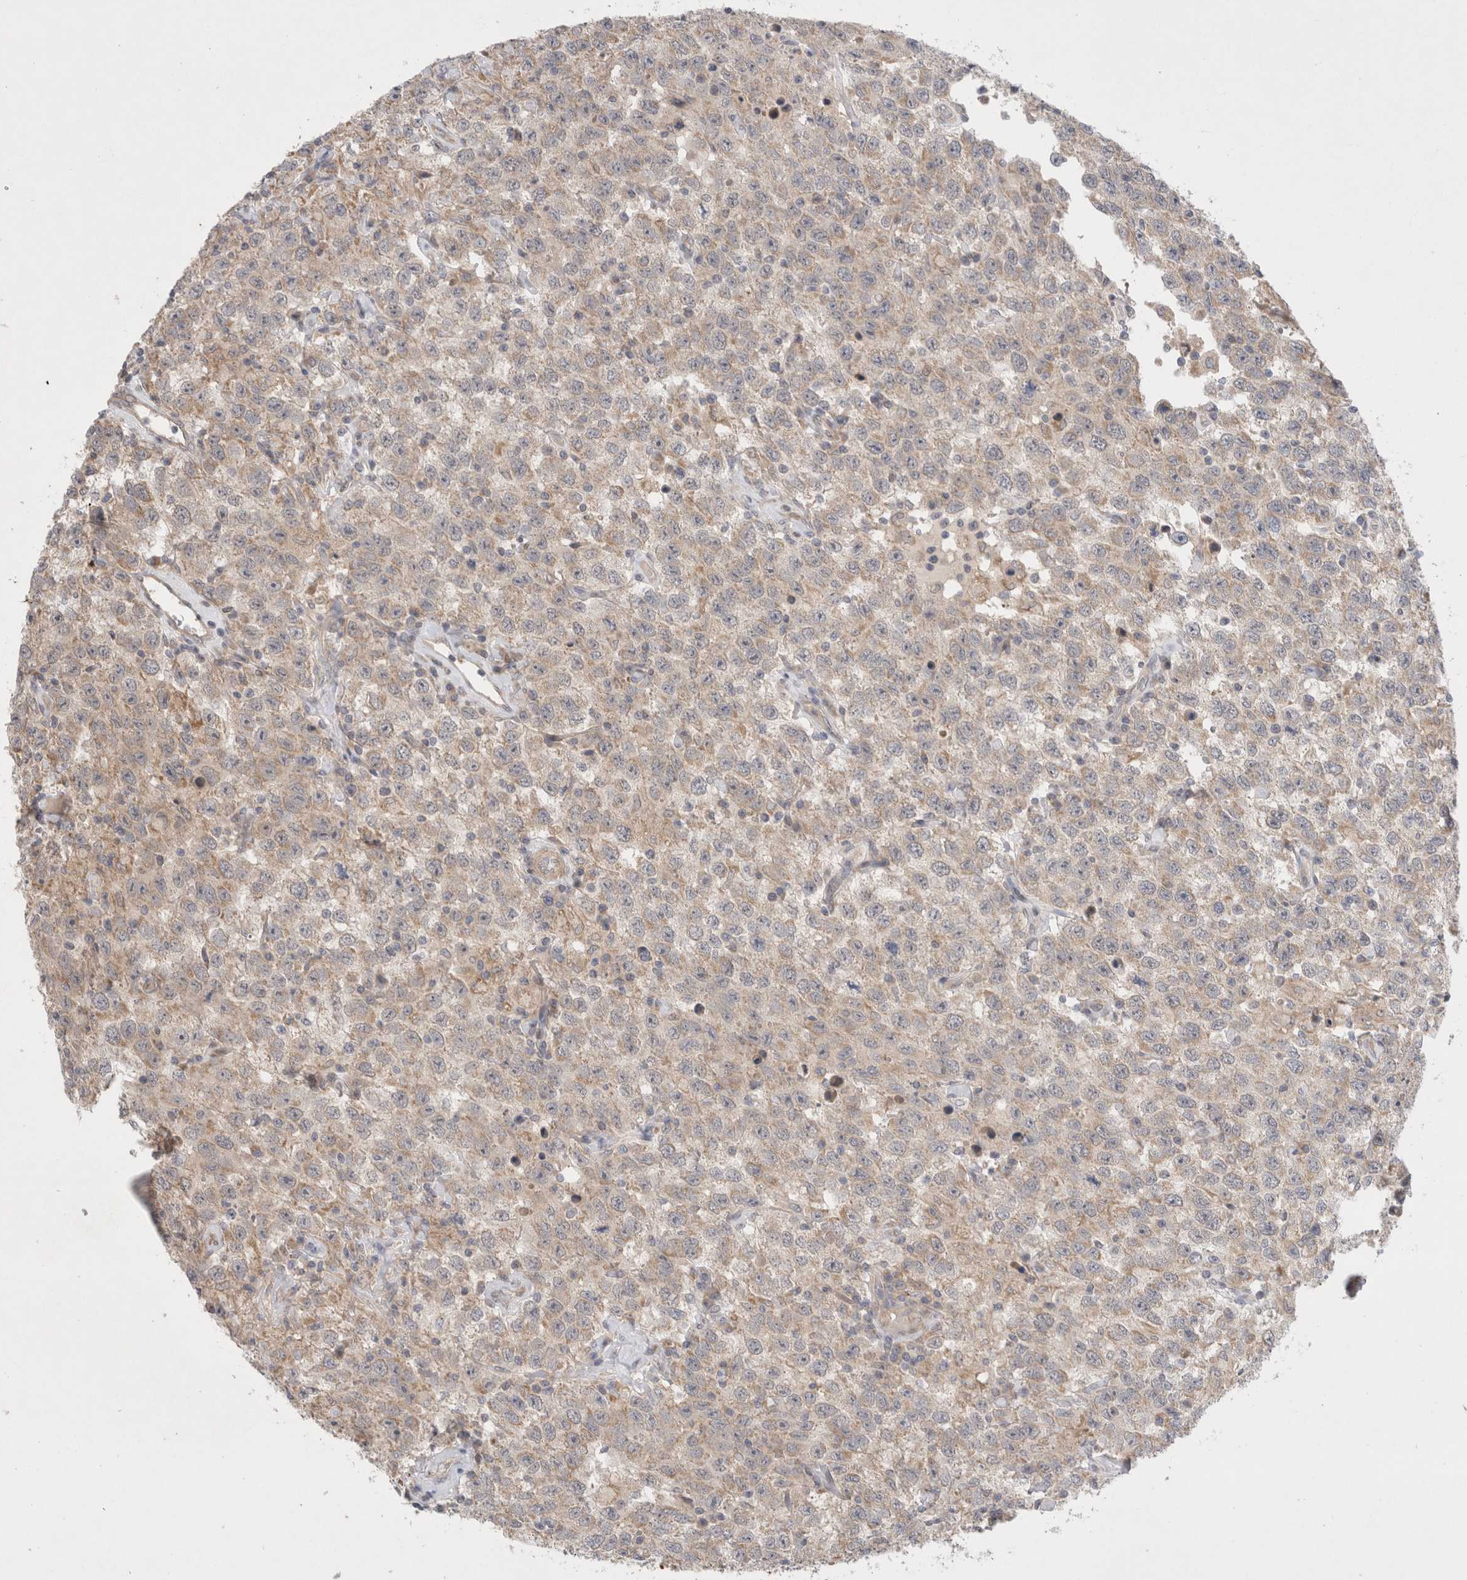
{"staining": {"intensity": "weak", "quantity": ">75%", "location": "cytoplasmic/membranous"}, "tissue": "testis cancer", "cell_type": "Tumor cells", "image_type": "cancer", "snomed": [{"axis": "morphology", "description": "Seminoma, NOS"}, {"axis": "topography", "description": "Testis"}], "caption": "Immunohistochemistry of human seminoma (testis) displays low levels of weak cytoplasmic/membranous expression in about >75% of tumor cells.", "gene": "GSDMB", "patient": {"sex": "male", "age": 41}}